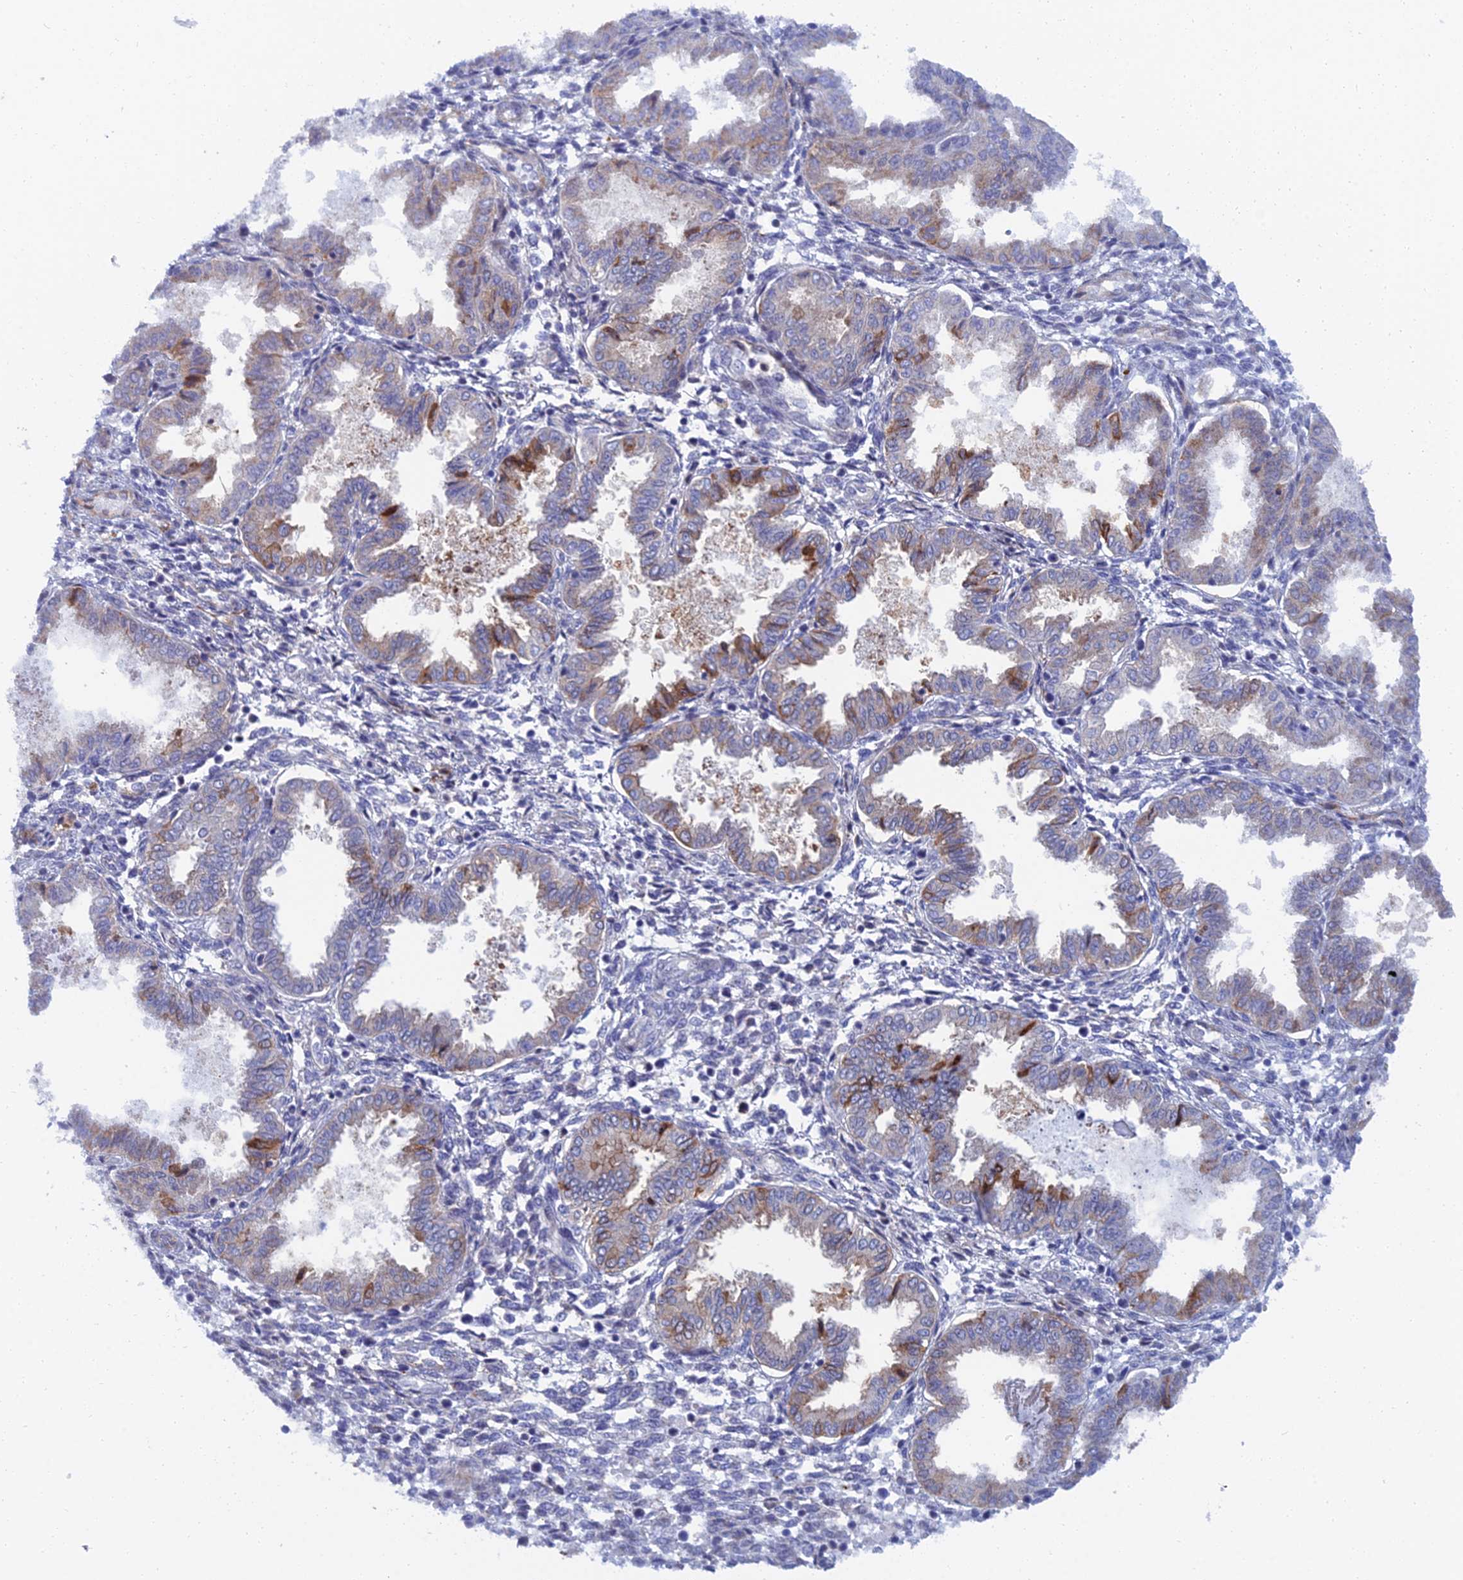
{"staining": {"intensity": "negative", "quantity": "none", "location": "none"}, "tissue": "endometrium", "cell_type": "Cells in endometrial stroma", "image_type": "normal", "snomed": [{"axis": "morphology", "description": "Normal tissue, NOS"}, {"axis": "topography", "description": "Endometrium"}], "caption": "This is an IHC photomicrograph of unremarkable endometrium. There is no staining in cells in endometrial stroma.", "gene": "TRIM43B", "patient": {"sex": "female", "age": 33}}